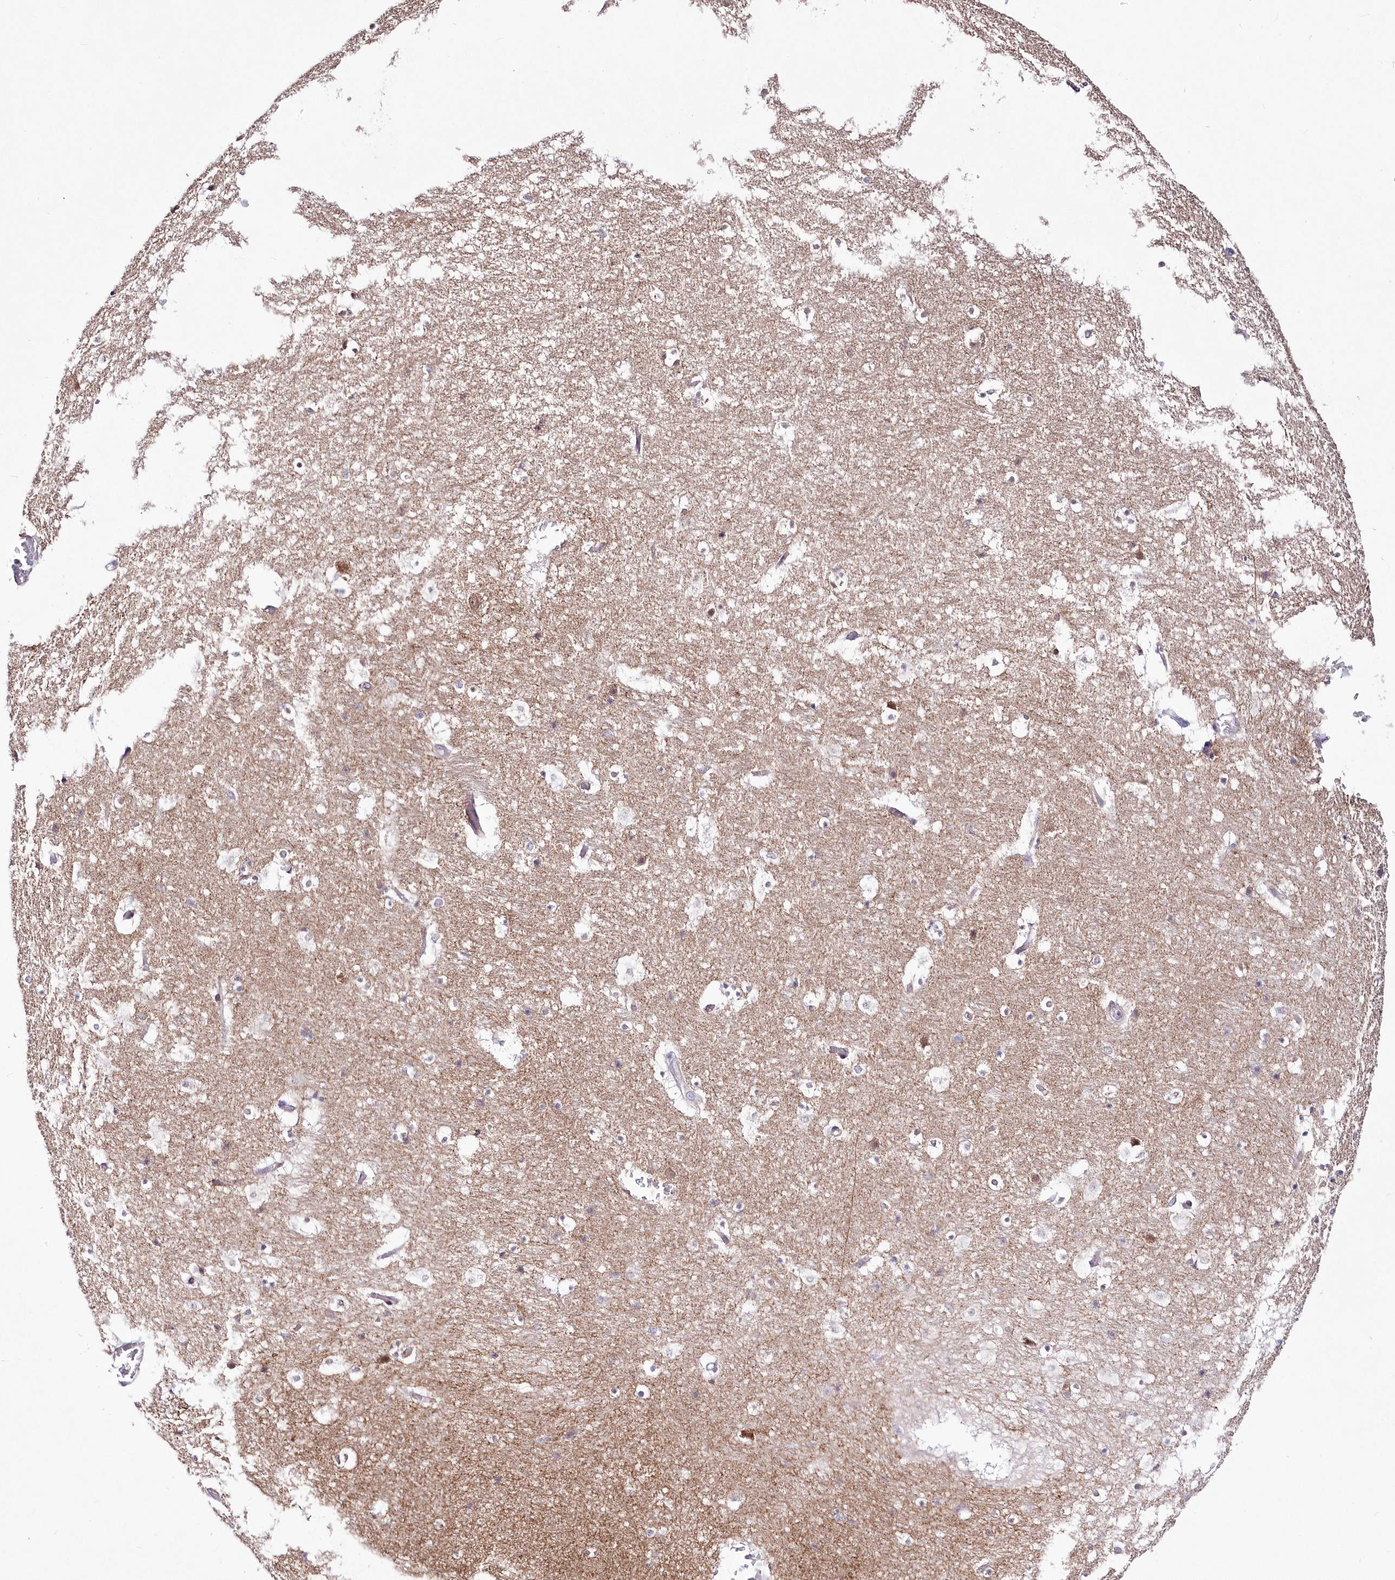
{"staining": {"intensity": "weak", "quantity": "<25%", "location": "cytoplasmic/membranous"}, "tissue": "hippocampus", "cell_type": "Glial cells", "image_type": "normal", "snomed": [{"axis": "morphology", "description": "Normal tissue, NOS"}, {"axis": "topography", "description": "Hippocampus"}], "caption": "The image exhibits no significant positivity in glial cells of hippocampus. (DAB immunohistochemistry with hematoxylin counter stain).", "gene": "FAM241B", "patient": {"sex": "female", "age": 52}}